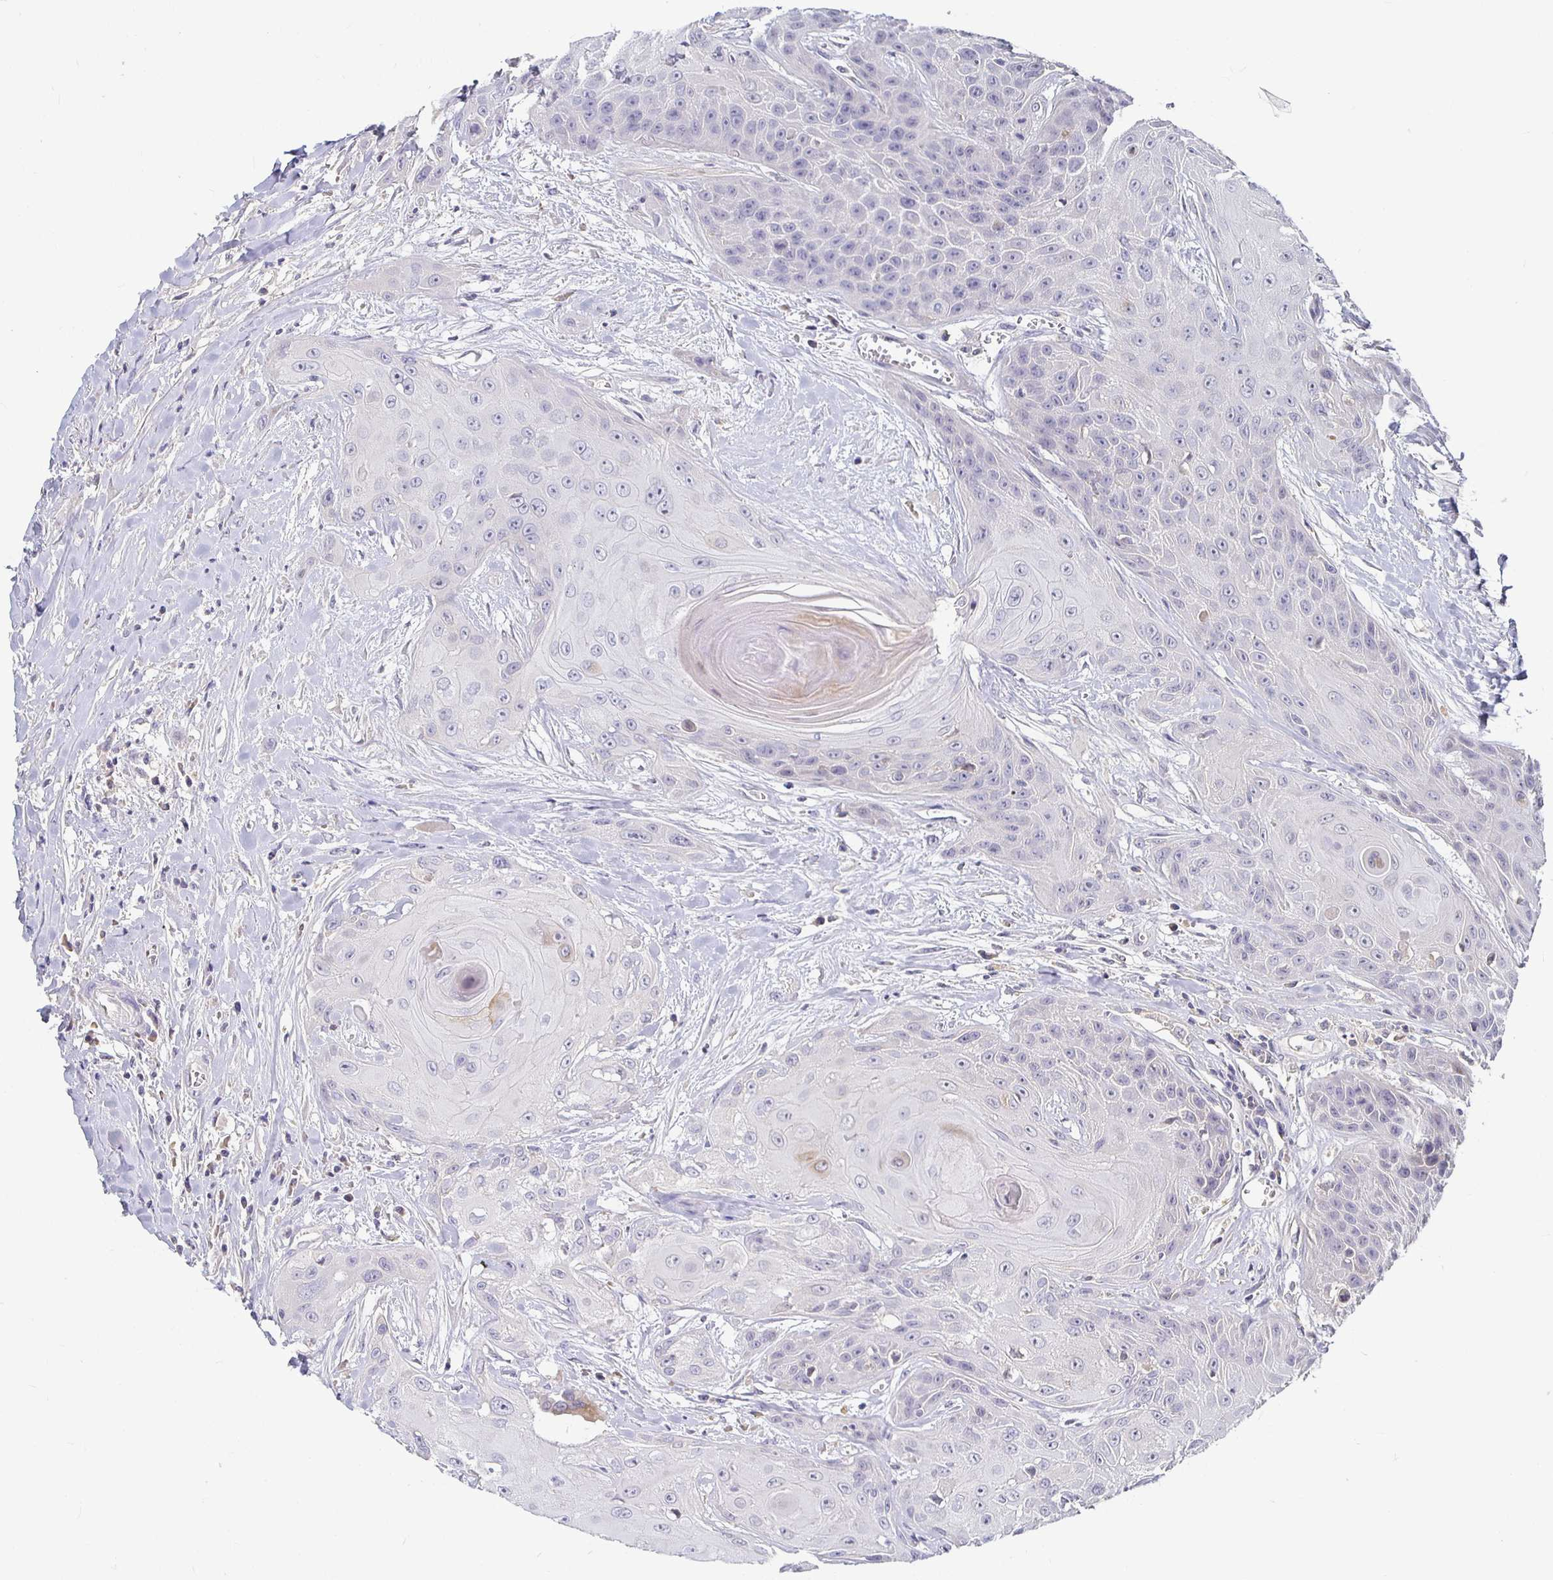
{"staining": {"intensity": "negative", "quantity": "none", "location": "none"}, "tissue": "head and neck cancer", "cell_type": "Tumor cells", "image_type": "cancer", "snomed": [{"axis": "morphology", "description": "Squamous cell carcinoma, NOS"}, {"axis": "topography", "description": "Head-Neck"}], "caption": "The histopathology image shows no significant staining in tumor cells of head and neck cancer (squamous cell carcinoma).", "gene": "RNF144B", "patient": {"sex": "female", "age": 73}}